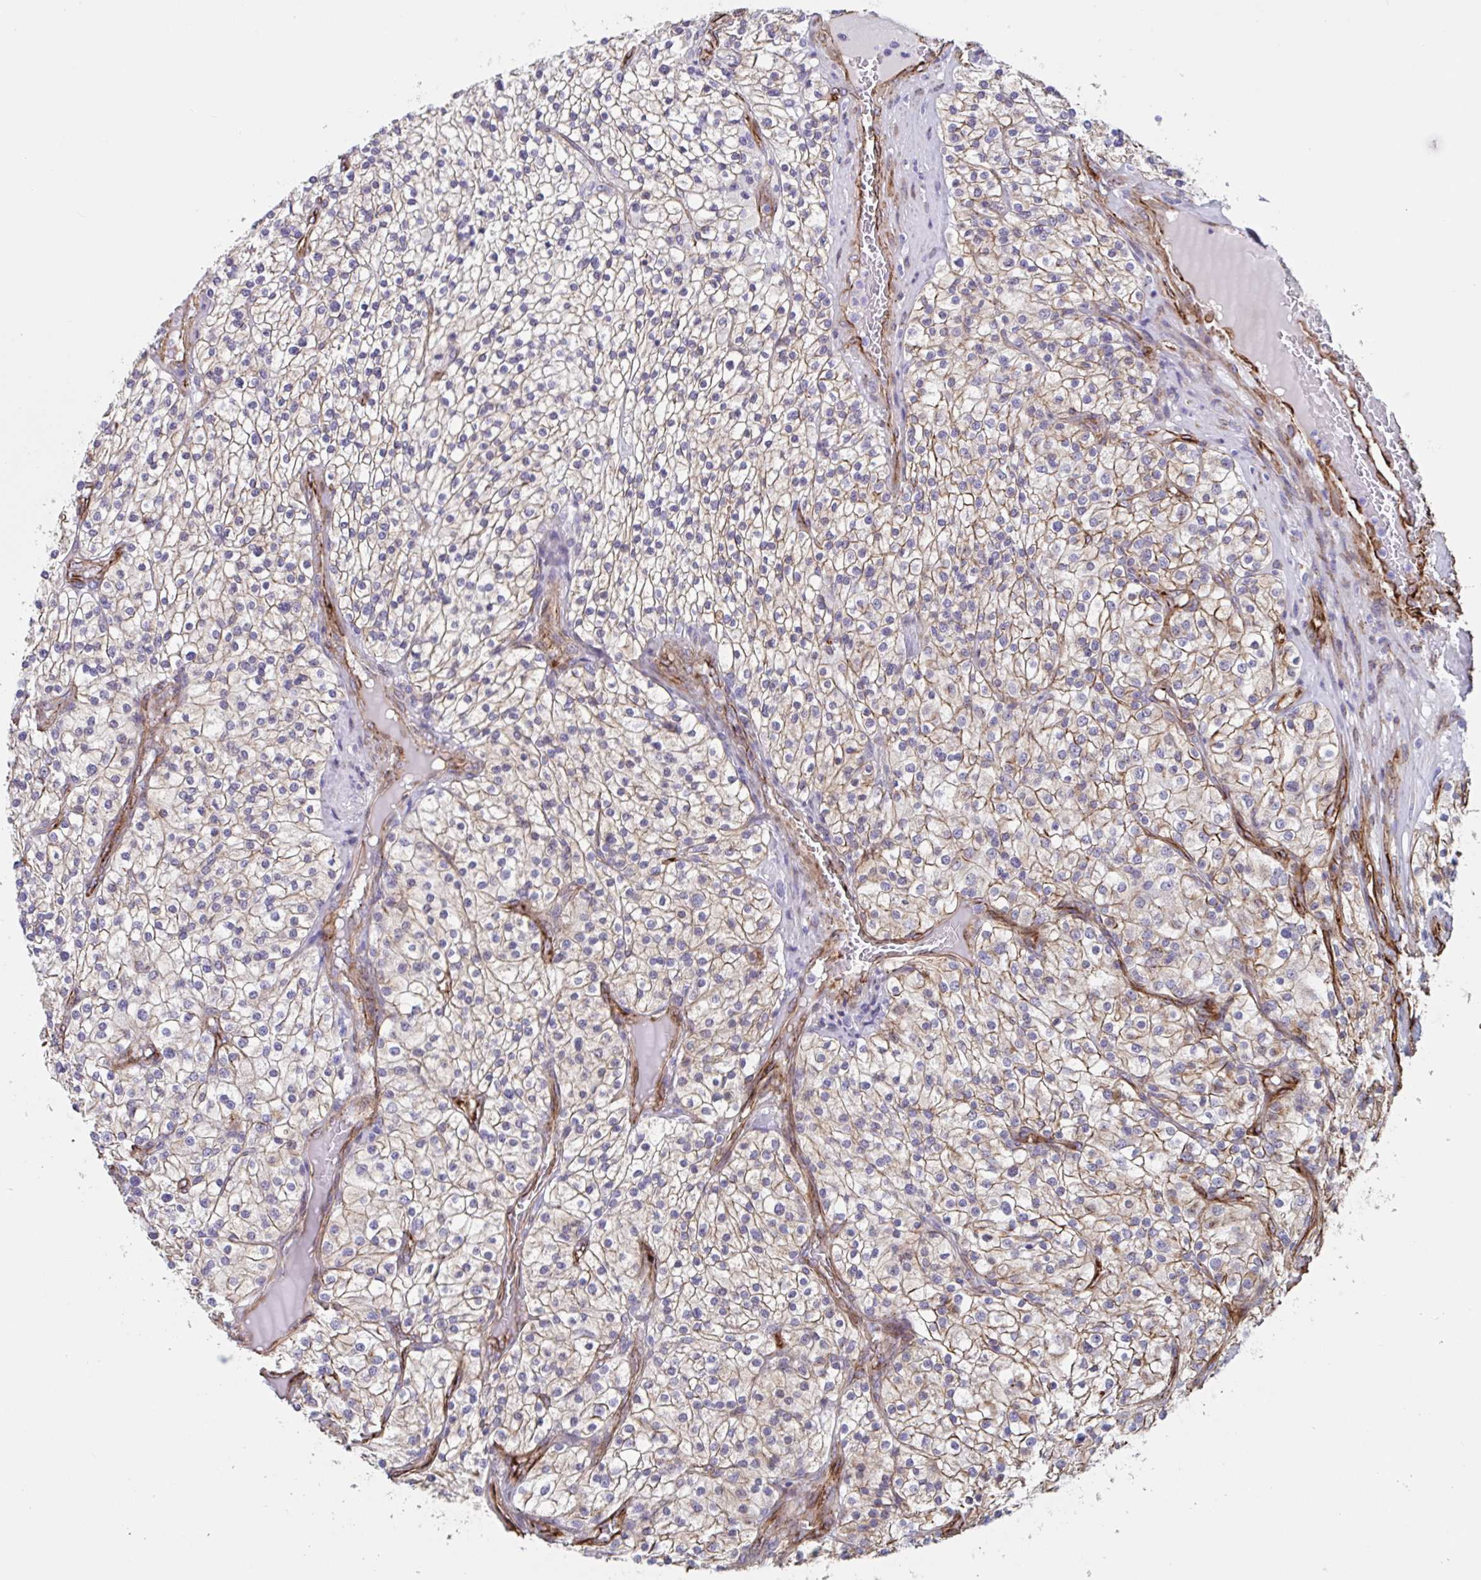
{"staining": {"intensity": "moderate", "quantity": "25%-75%", "location": "cytoplasmic/membranous"}, "tissue": "renal cancer", "cell_type": "Tumor cells", "image_type": "cancer", "snomed": [{"axis": "morphology", "description": "Adenocarcinoma, NOS"}, {"axis": "topography", "description": "Kidney"}], "caption": "Renal adenocarcinoma stained with a protein marker demonstrates moderate staining in tumor cells.", "gene": "CITED4", "patient": {"sex": "male", "age": 80}}